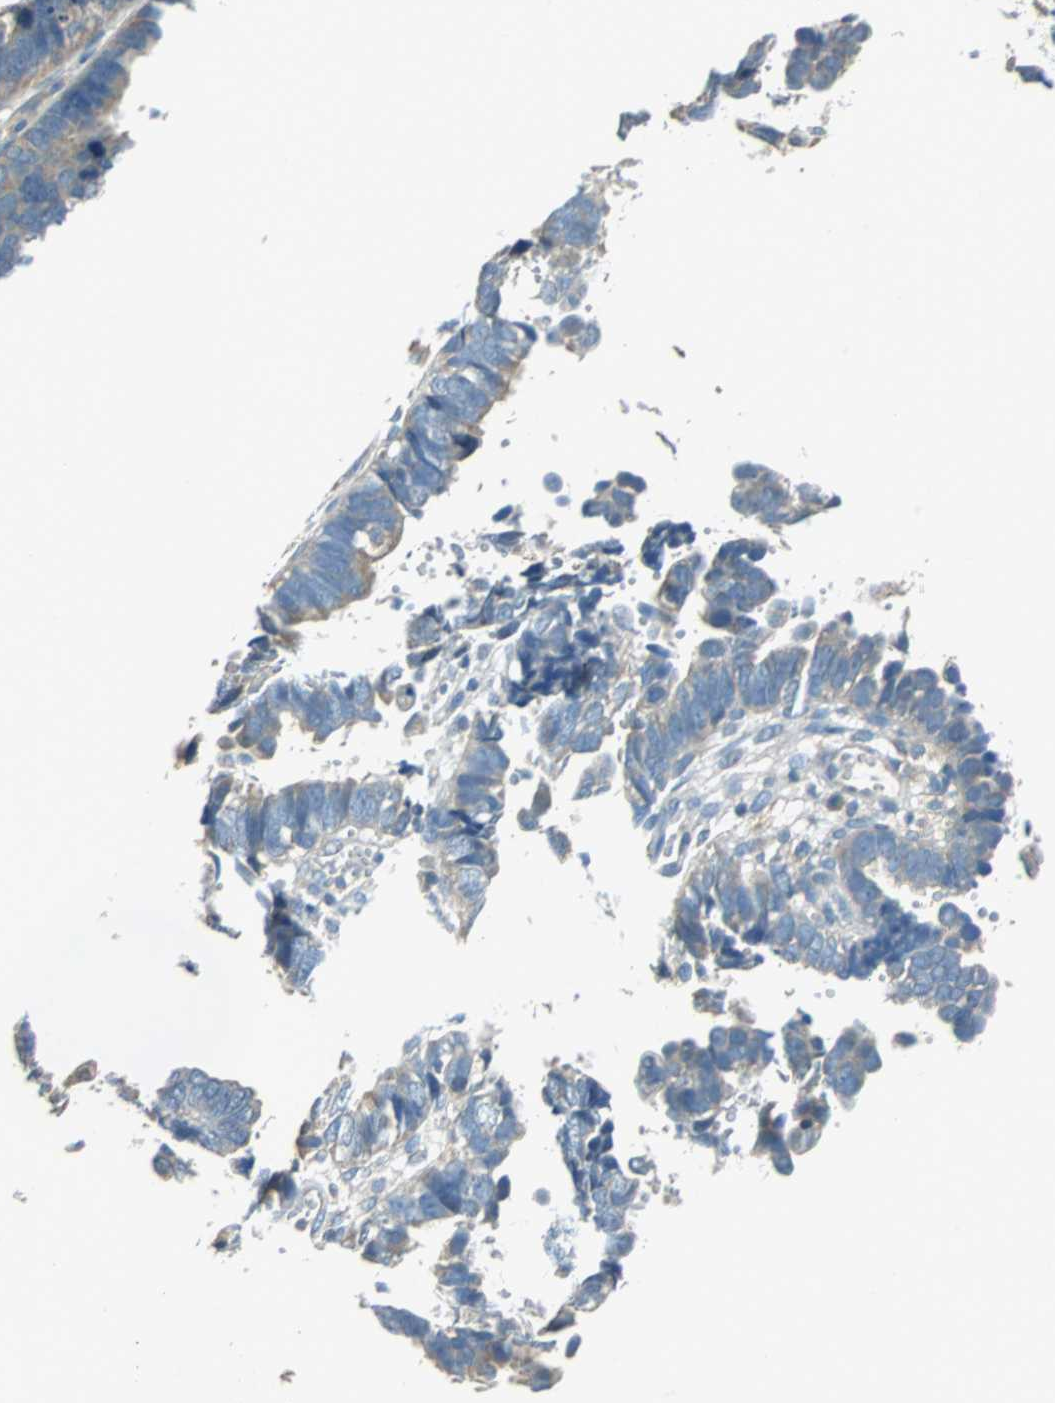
{"staining": {"intensity": "weak", "quantity": "25%-75%", "location": "cytoplasmic/membranous"}, "tissue": "endometrial cancer", "cell_type": "Tumor cells", "image_type": "cancer", "snomed": [{"axis": "morphology", "description": "Adenocarcinoma, NOS"}, {"axis": "topography", "description": "Endometrium"}], "caption": "Brown immunohistochemical staining in endometrial cancer demonstrates weak cytoplasmic/membranous positivity in about 25%-75% of tumor cells. (DAB (3,3'-diaminobenzidine) IHC, brown staining for protein, blue staining for nuclei).", "gene": "CPA3", "patient": {"sex": "female", "age": 75}}